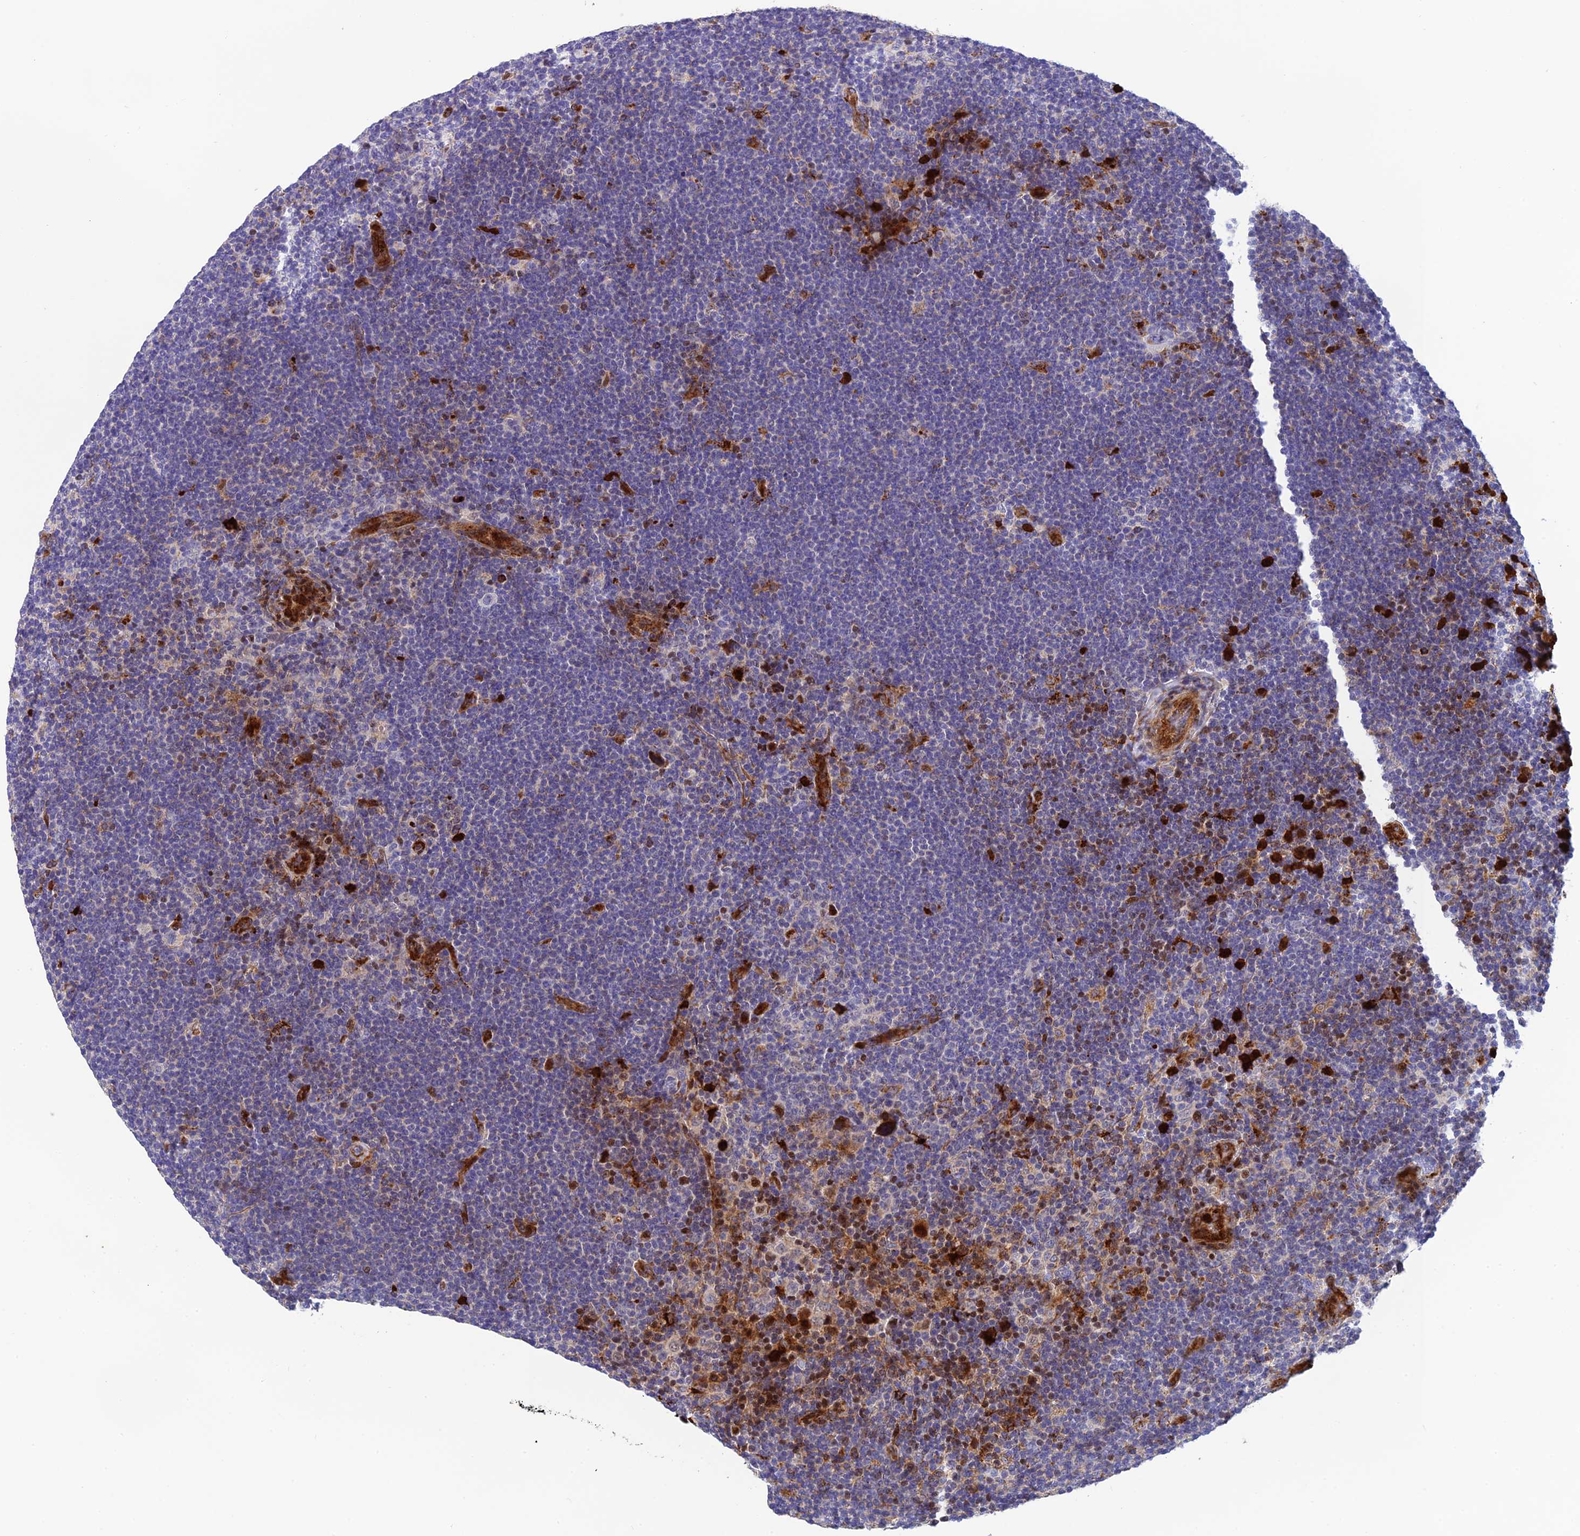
{"staining": {"intensity": "negative", "quantity": "none", "location": "none"}, "tissue": "lymphoma", "cell_type": "Tumor cells", "image_type": "cancer", "snomed": [{"axis": "morphology", "description": "Hodgkin's disease, NOS"}, {"axis": "topography", "description": "Lymph node"}], "caption": "Immunohistochemical staining of human lymphoma reveals no significant staining in tumor cells.", "gene": "CPSF4L", "patient": {"sex": "female", "age": 57}}